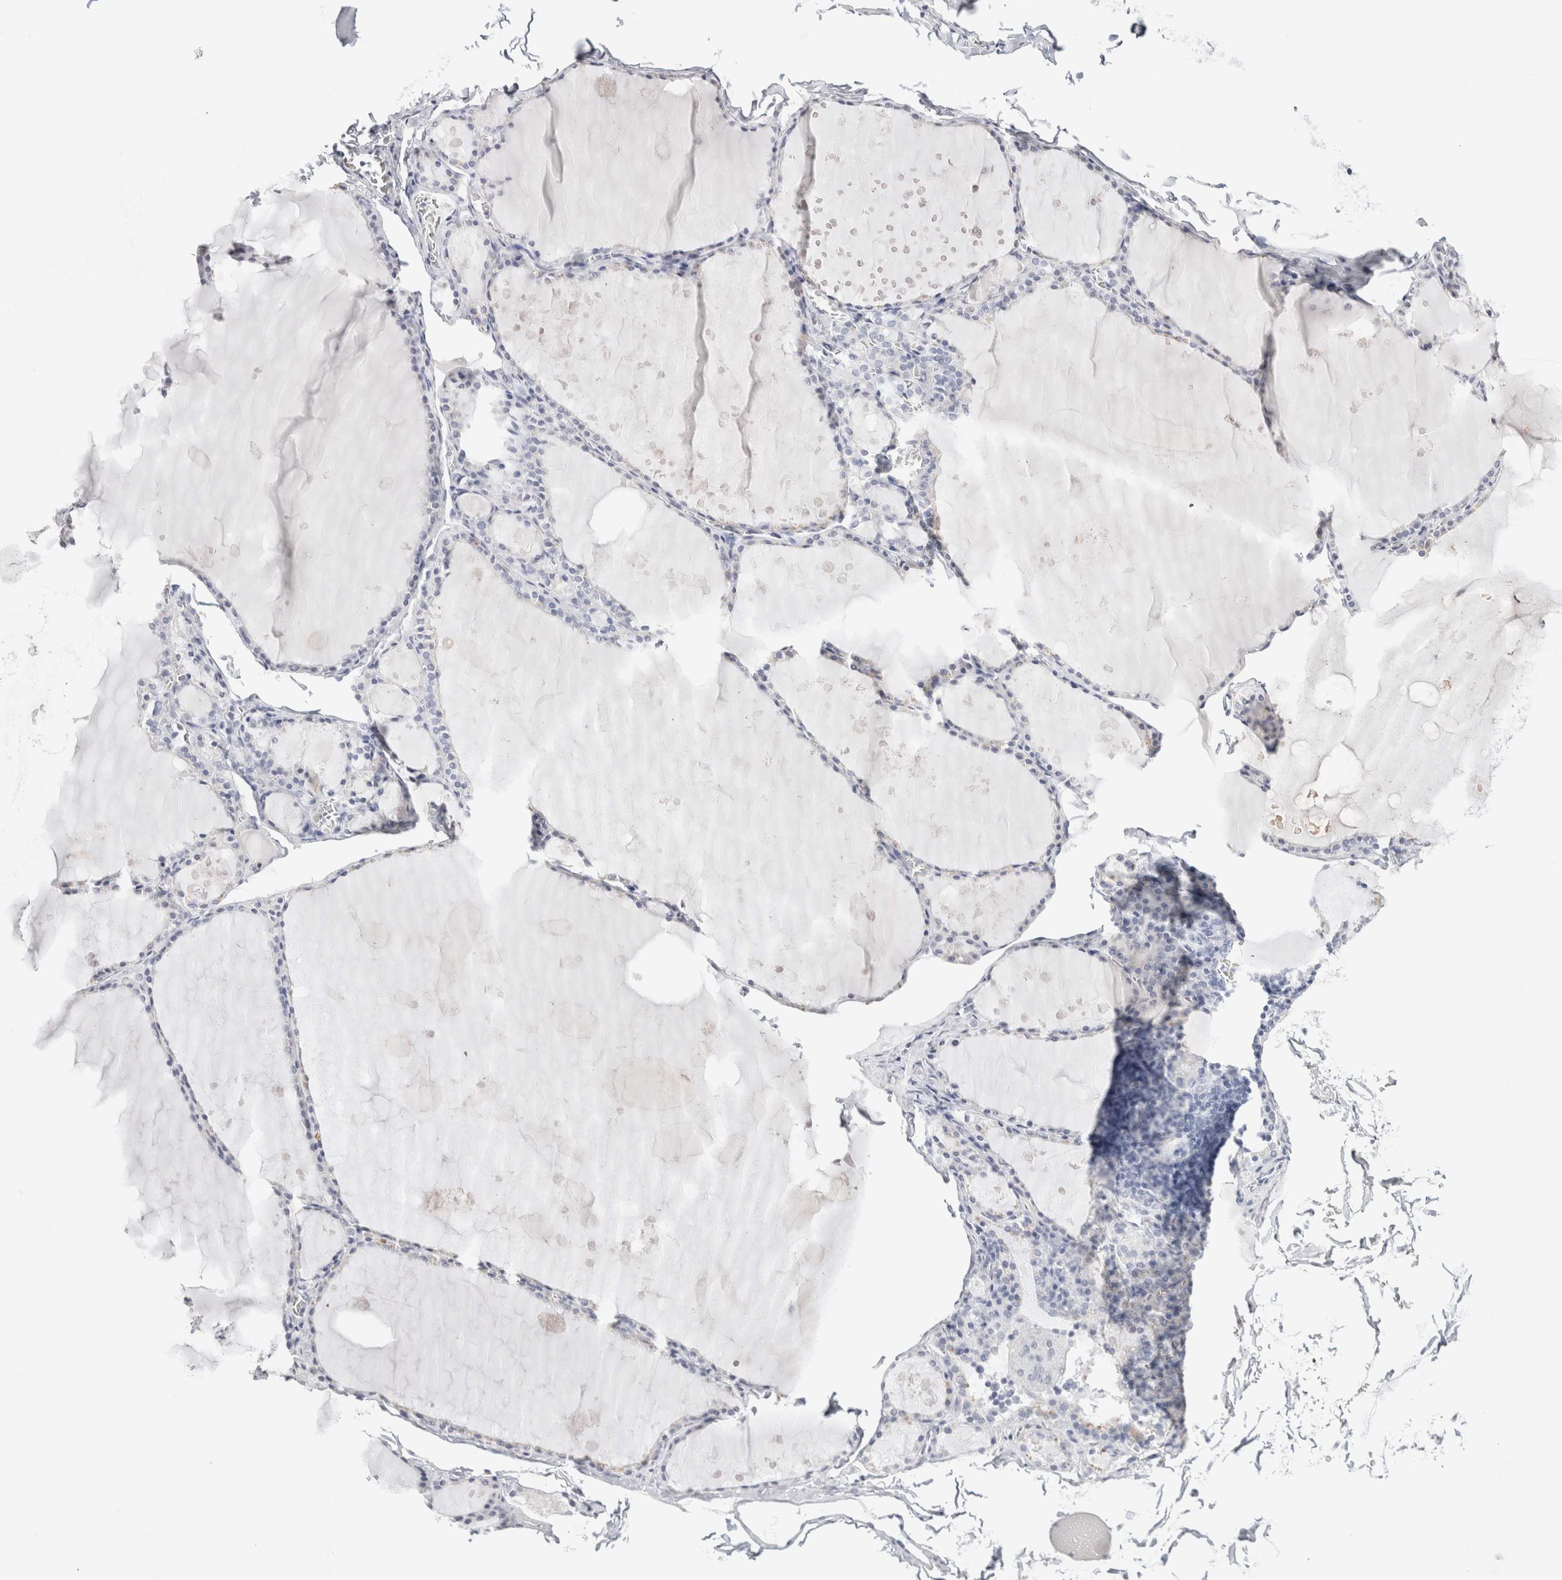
{"staining": {"intensity": "negative", "quantity": "none", "location": "none"}, "tissue": "thyroid gland", "cell_type": "Glandular cells", "image_type": "normal", "snomed": [{"axis": "morphology", "description": "Normal tissue, NOS"}, {"axis": "topography", "description": "Thyroid gland"}], "caption": "There is no significant positivity in glandular cells of thyroid gland. (DAB (3,3'-diaminobenzidine) immunohistochemistry with hematoxylin counter stain).", "gene": "GARIN1A", "patient": {"sex": "male", "age": 56}}